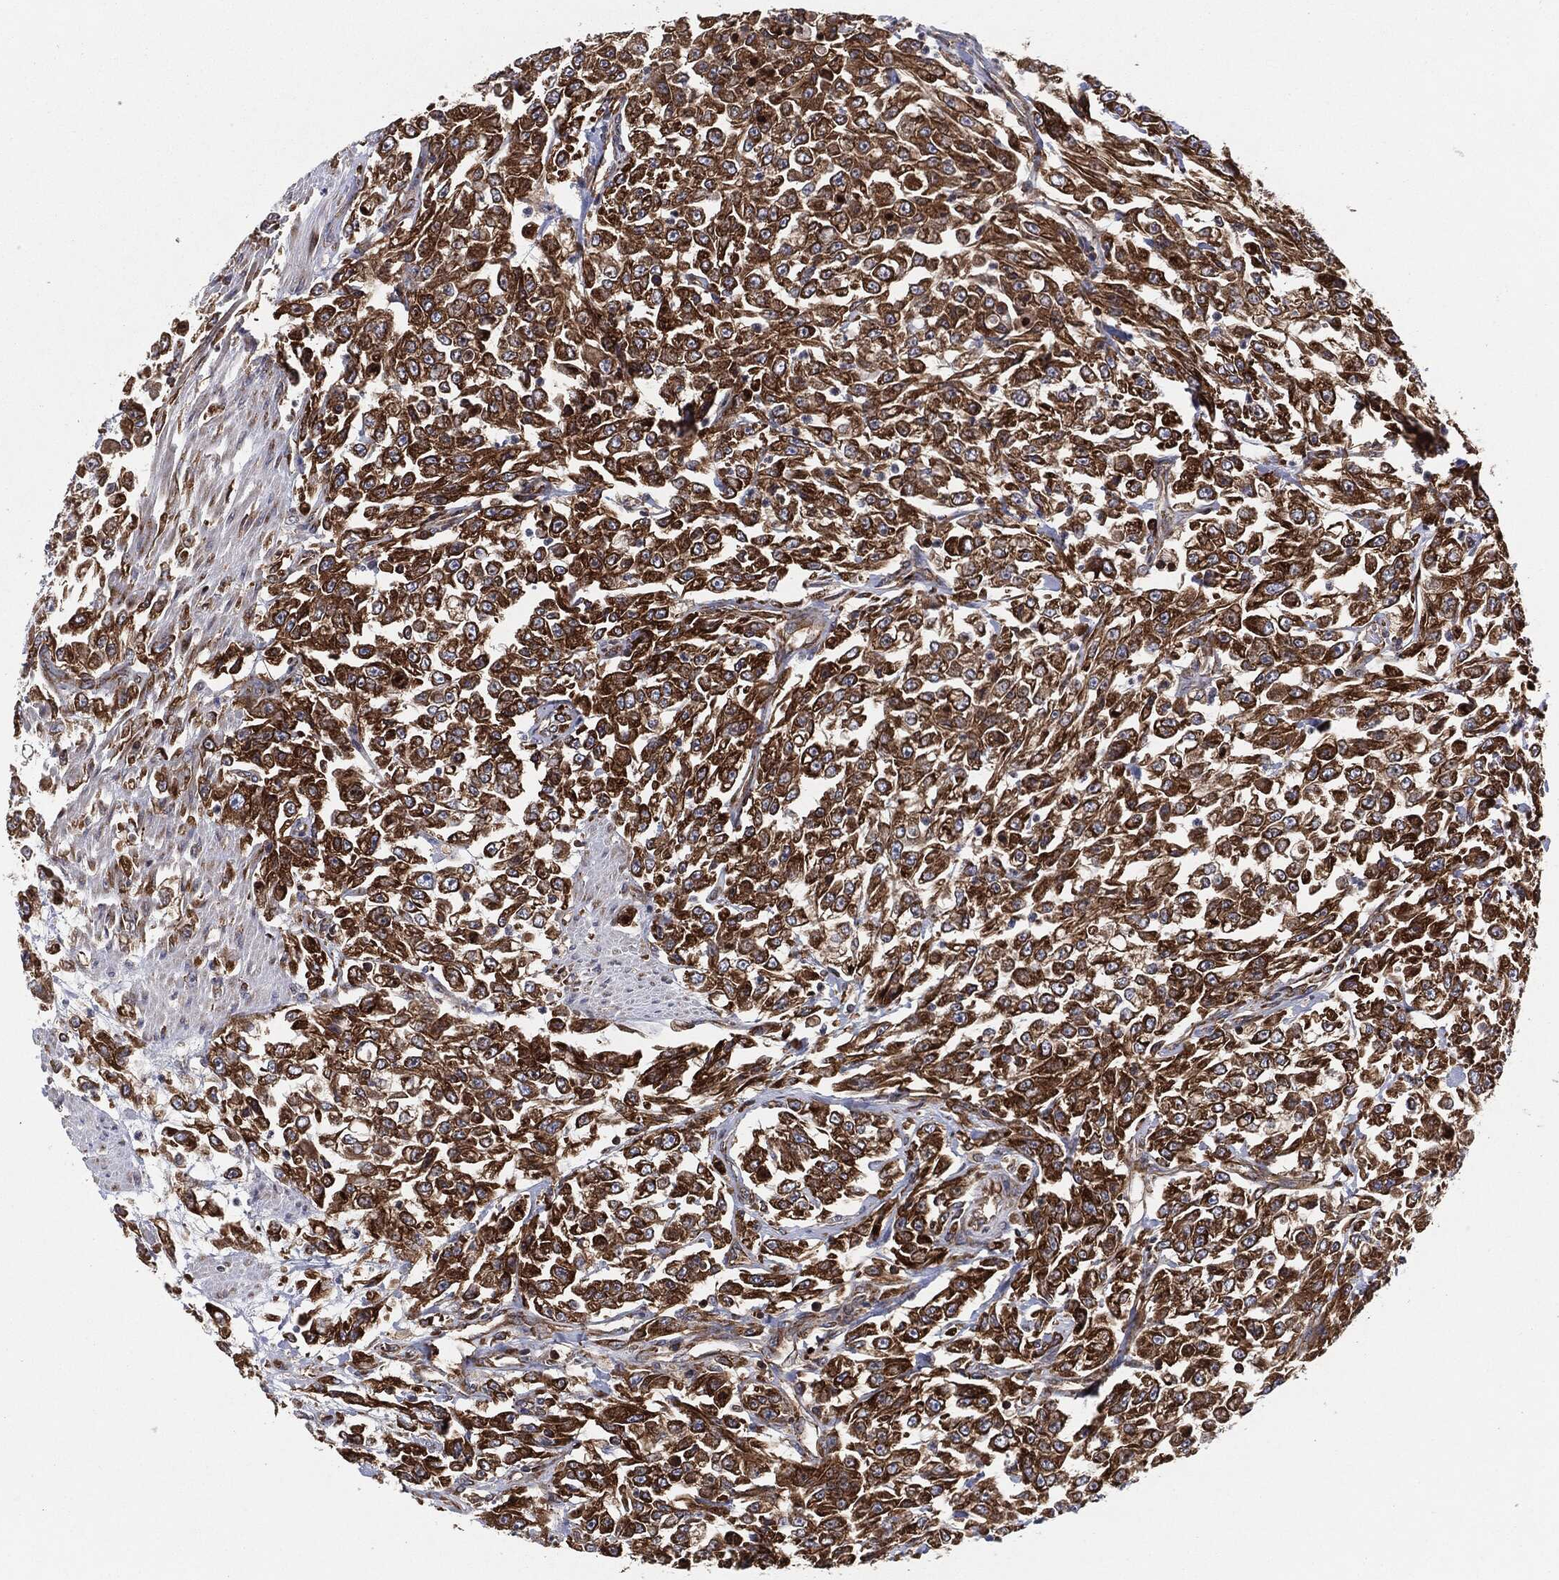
{"staining": {"intensity": "strong", "quantity": ">75%", "location": "cytoplasmic/membranous"}, "tissue": "urothelial cancer", "cell_type": "Tumor cells", "image_type": "cancer", "snomed": [{"axis": "morphology", "description": "Urothelial carcinoma, High grade"}, {"axis": "topography", "description": "Urinary bladder"}], "caption": "IHC of urothelial cancer exhibits high levels of strong cytoplasmic/membranous staining in approximately >75% of tumor cells. (Brightfield microscopy of DAB IHC at high magnification).", "gene": "EIF2S2", "patient": {"sex": "male", "age": 46}}